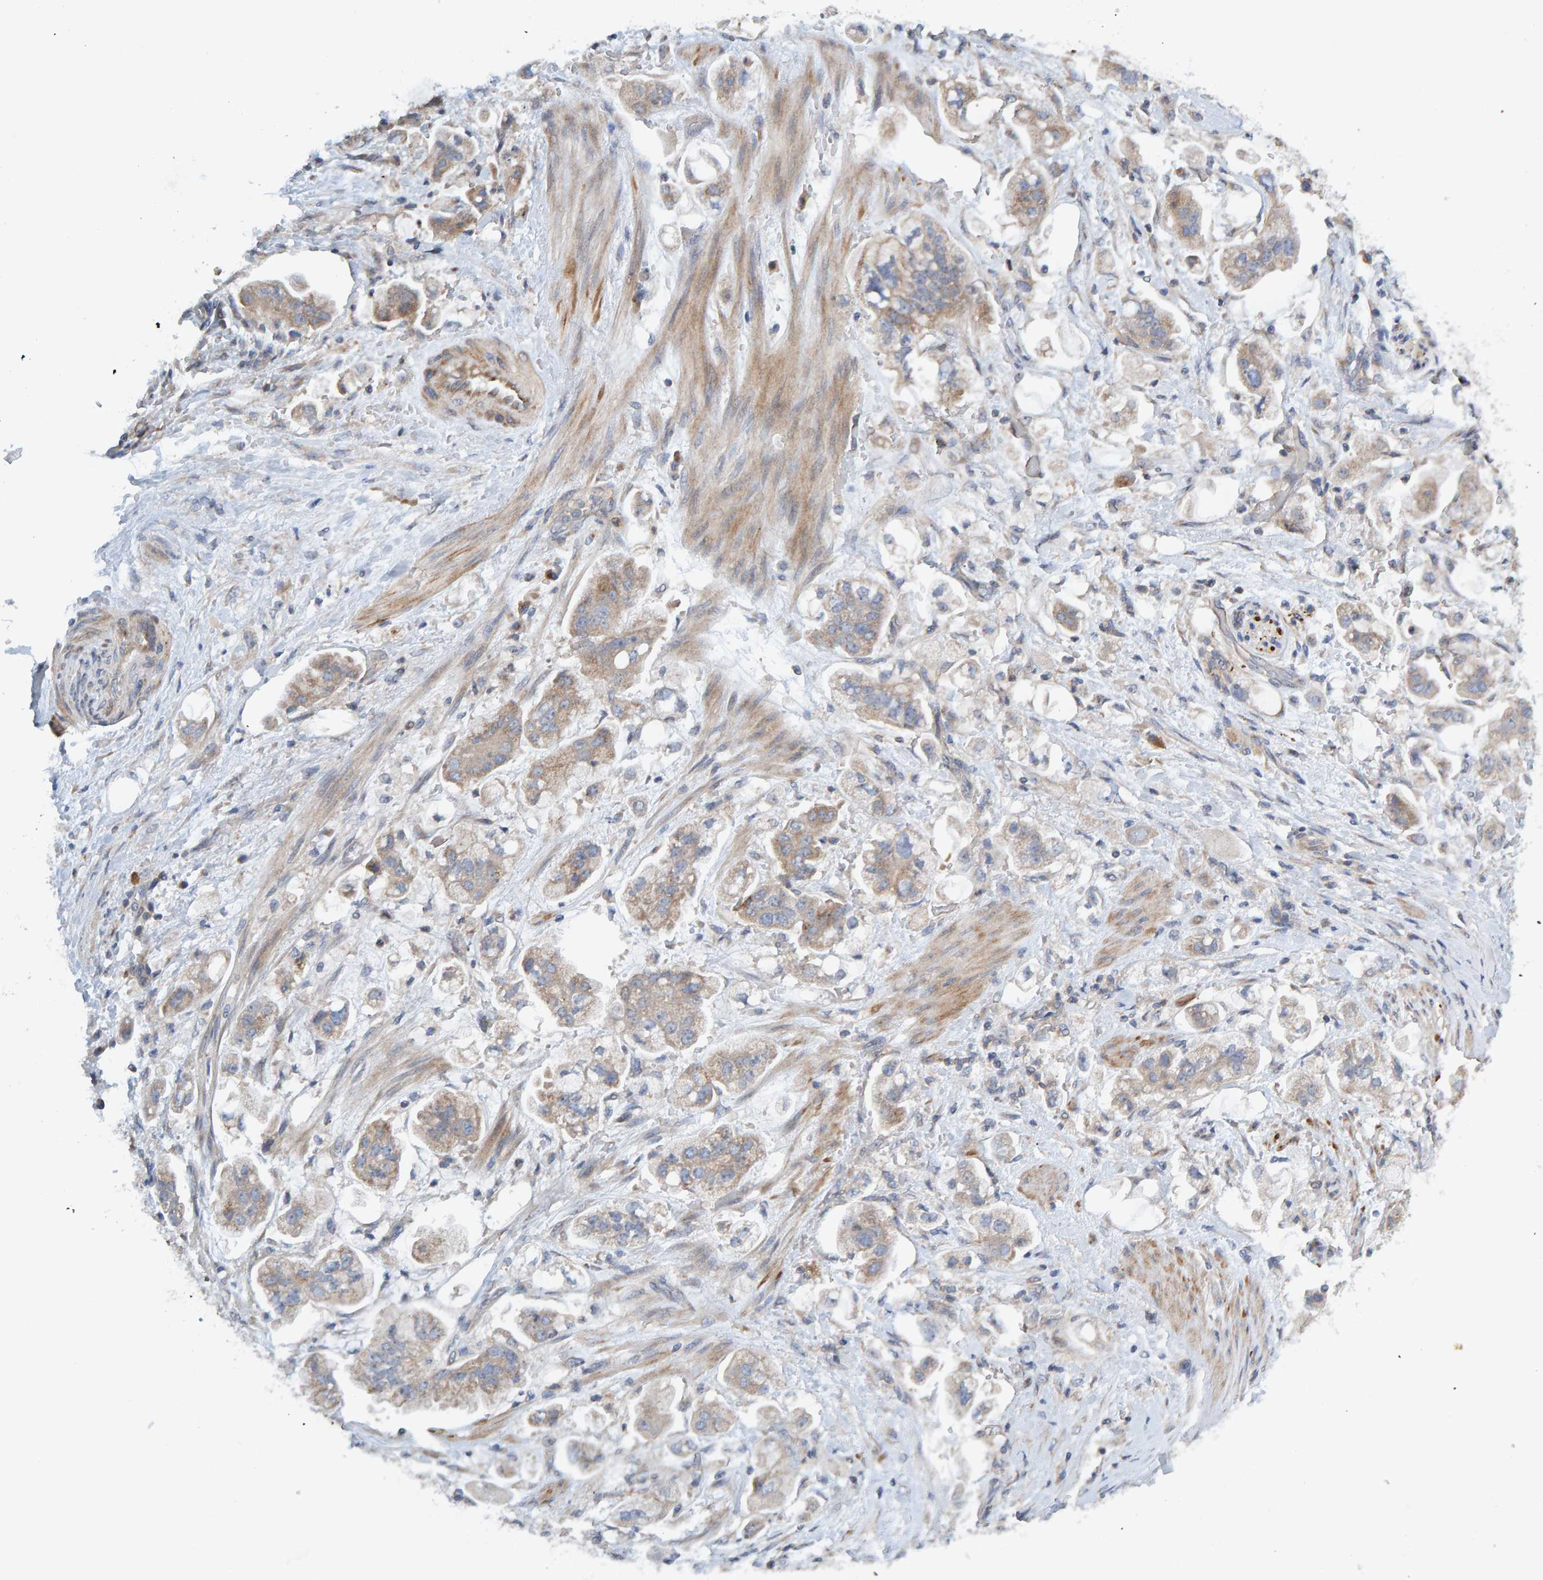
{"staining": {"intensity": "weak", "quantity": "25%-75%", "location": "cytoplasmic/membranous"}, "tissue": "stomach cancer", "cell_type": "Tumor cells", "image_type": "cancer", "snomed": [{"axis": "morphology", "description": "Adenocarcinoma, NOS"}, {"axis": "topography", "description": "Stomach"}], "caption": "IHC image of stomach cancer stained for a protein (brown), which demonstrates low levels of weak cytoplasmic/membranous expression in about 25%-75% of tumor cells.", "gene": "CCM2", "patient": {"sex": "male", "age": 62}}